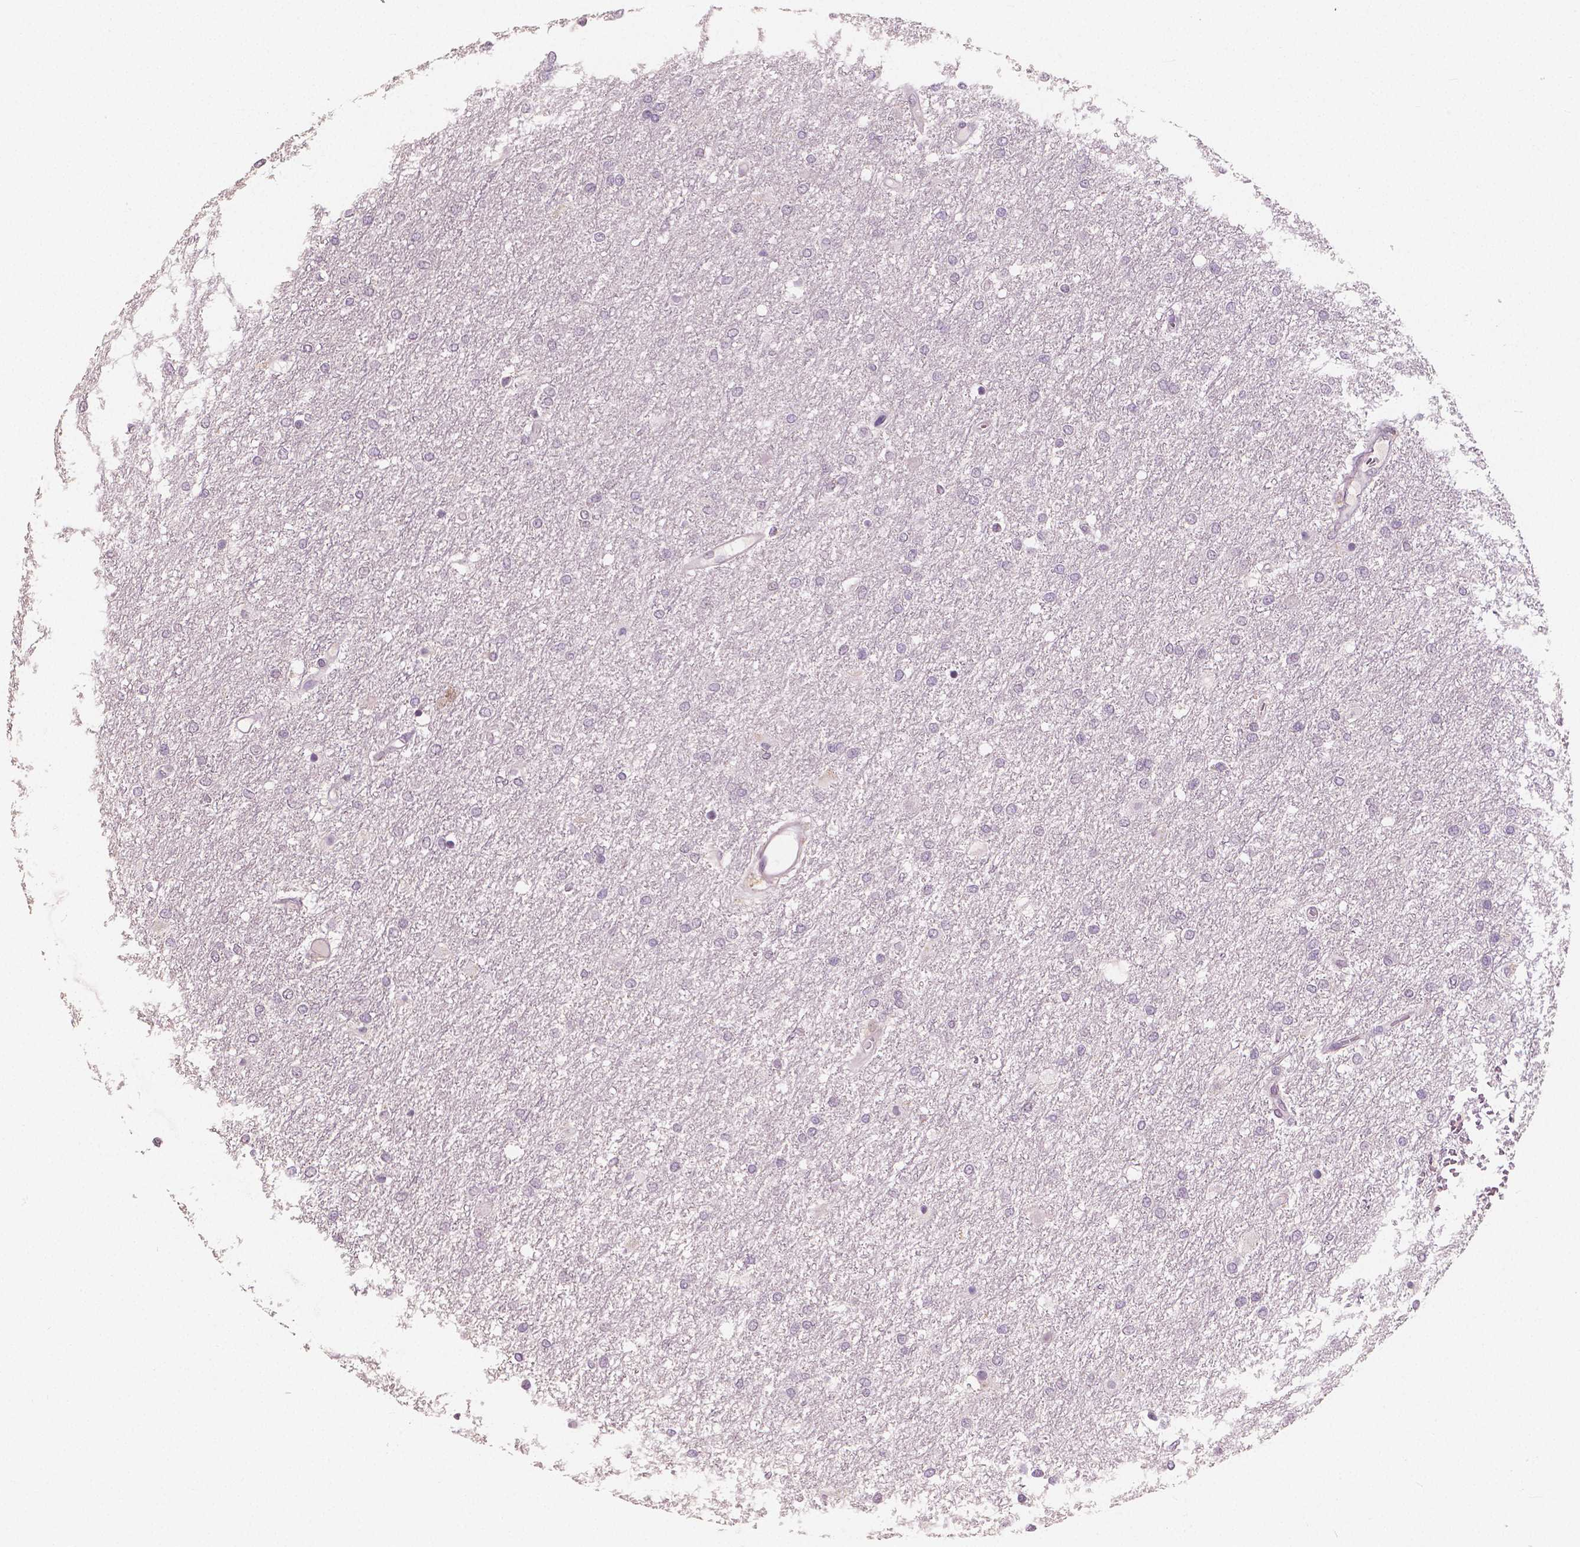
{"staining": {"intensity": "negative", "quantity": "none", "location": "none"}, "tissue": "glioma", "cell_type": "Tumor cells", "image_type": "cancer", "snomed": [{"axis": "morphology", "description": "Glioma, malignant, High grade"}, {"axis": "topography", "description": "Brain"}], "caption": "IHC histopathology image of malignant high-grade glioma stained for a protein (brown), which exhibits no expression in tumor cells. (Stains: DAB (3,3'-diaminobenzidine) immunohistochemistry with hematoxylin counter stain, Microscopy: brightfield microscopy at high magnification).", "gene": "RNASE7", "patient": {"sex": "female", "age": 61}}